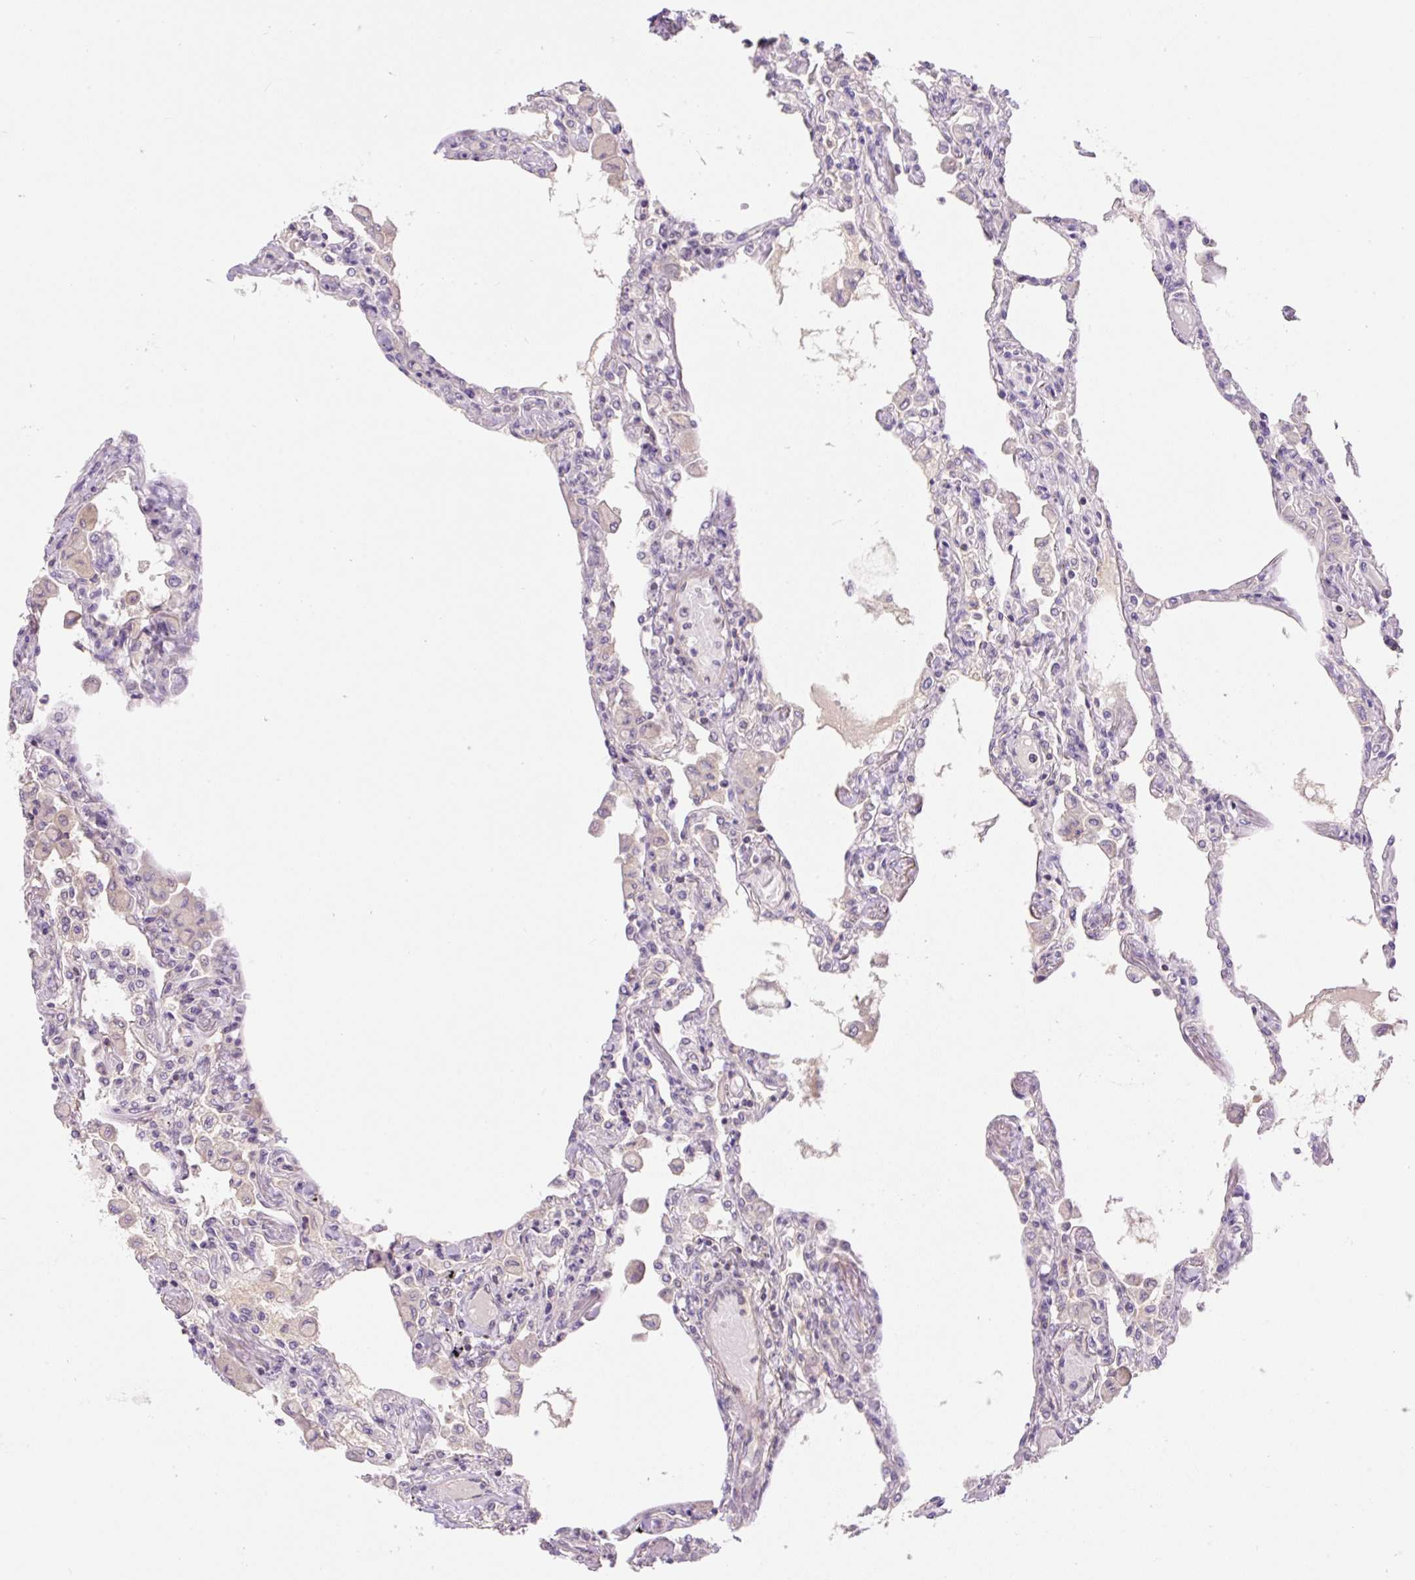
{"staining": {"intensity": "negative", "quantity": "none", "location": "none"}, "tissue": "lung", "cell_type": "Alveolar cells", "image_type": "normal", "snomed": [{"axis": "morphology", "description": "Normal tissue, NOS"}, {"axis": "topography", "description": "Bronchus"}, {"axis": "topography", "description": "Lung"}], "caption": "A high-resolution micrograph shows immunohistochemistry staining of normal lung, which shows no significant staining in alveolar cells.", "gene": "COX8A", "patient": {"sex": "female", "age": 49}}